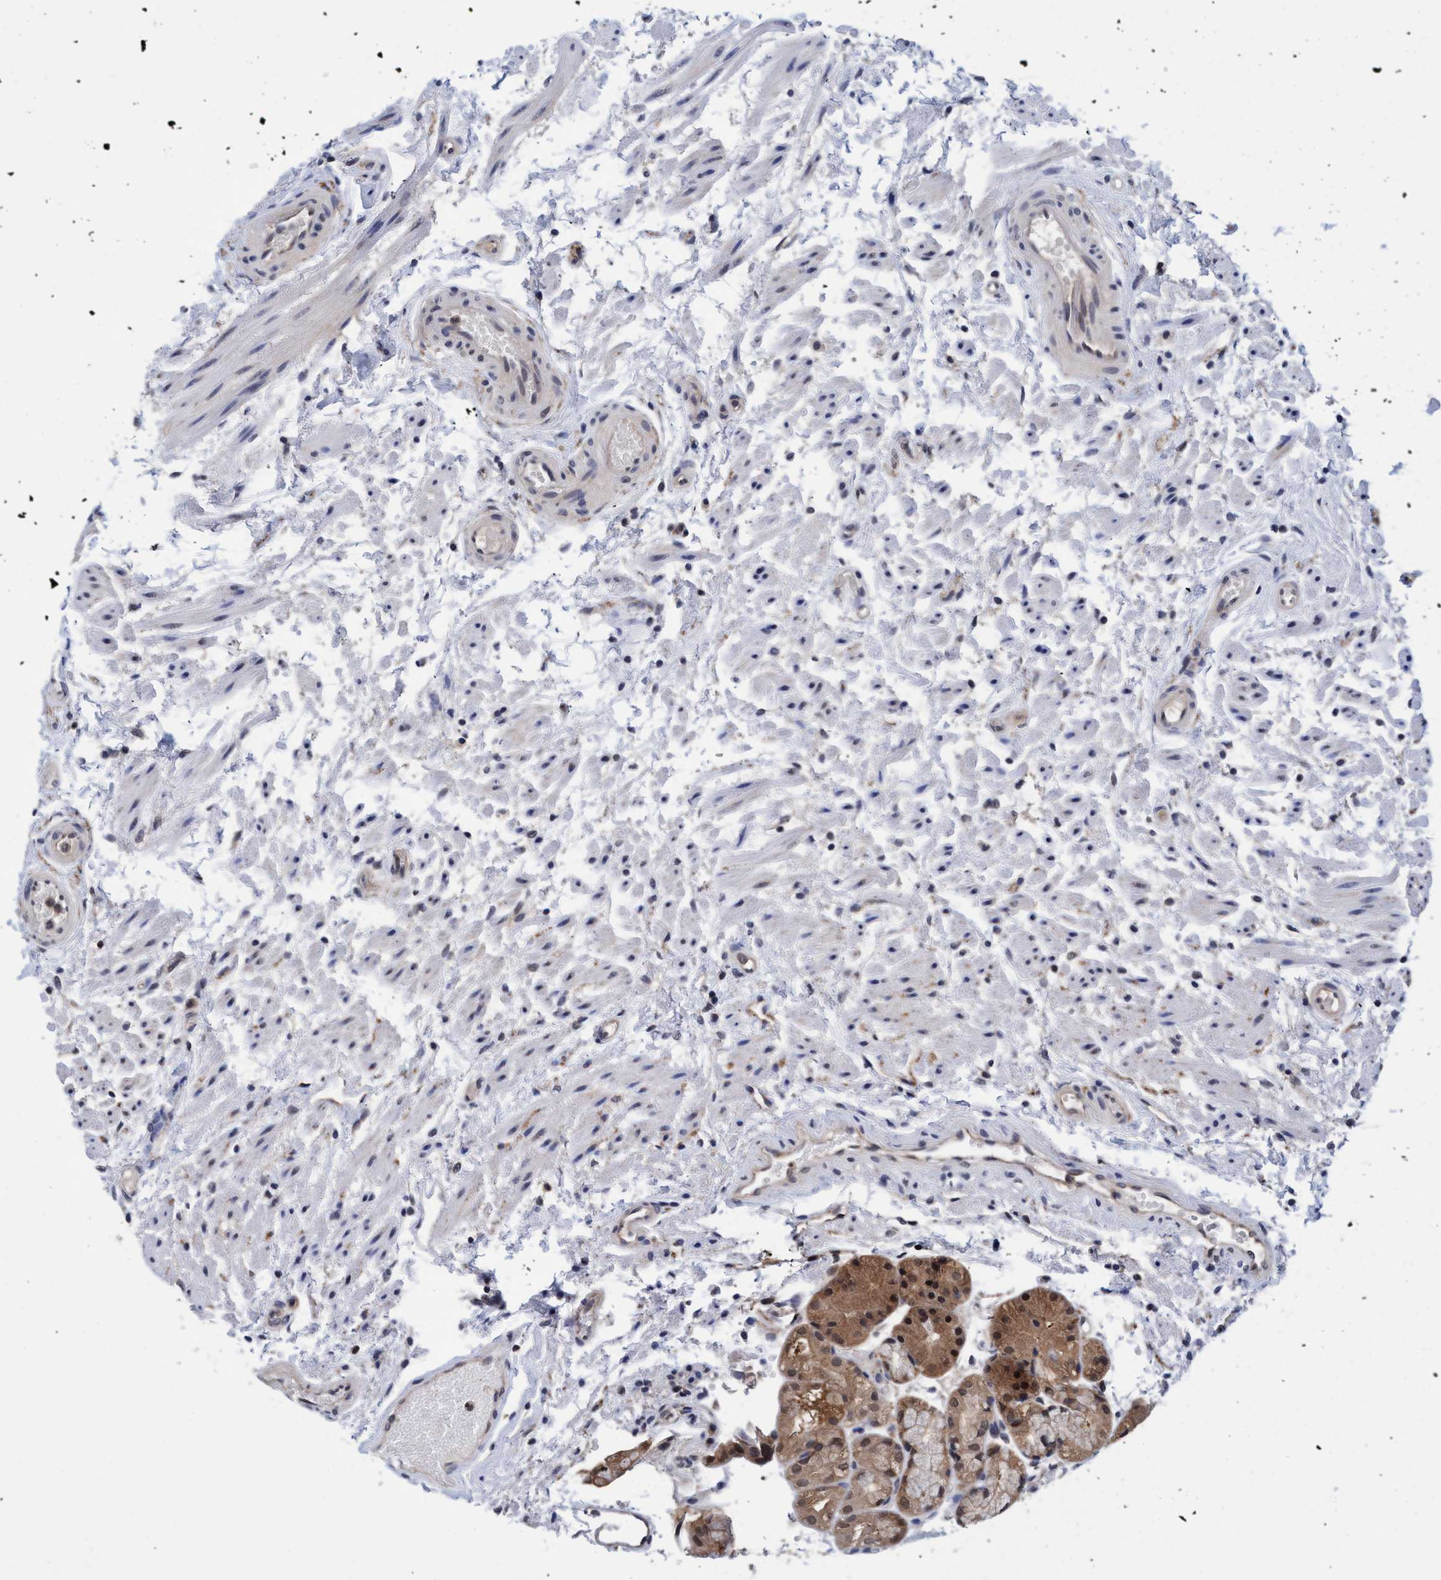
{"staining": {"intensity": "strong", "quantity": ">75%", "location": "cytoplasmic/membranous,nuclear"}, "tissue": "stomach", "cell_type": "Glandular cells", "image_type": "normal", "snomed": [{"axis": "morphology", "description": "Normal tissue, NOS"}, {"axis": "topography", "description": "Stomach, upper"}], "caption": "This photomicrograph reveals IHC staining of benign human stomach, with high strong cytoplasmic/membranous,nuclear positivity in approximately >75% of glandular cells.", "gene": "PSMD12", "patient": {"sex": "male", "age": 72}}